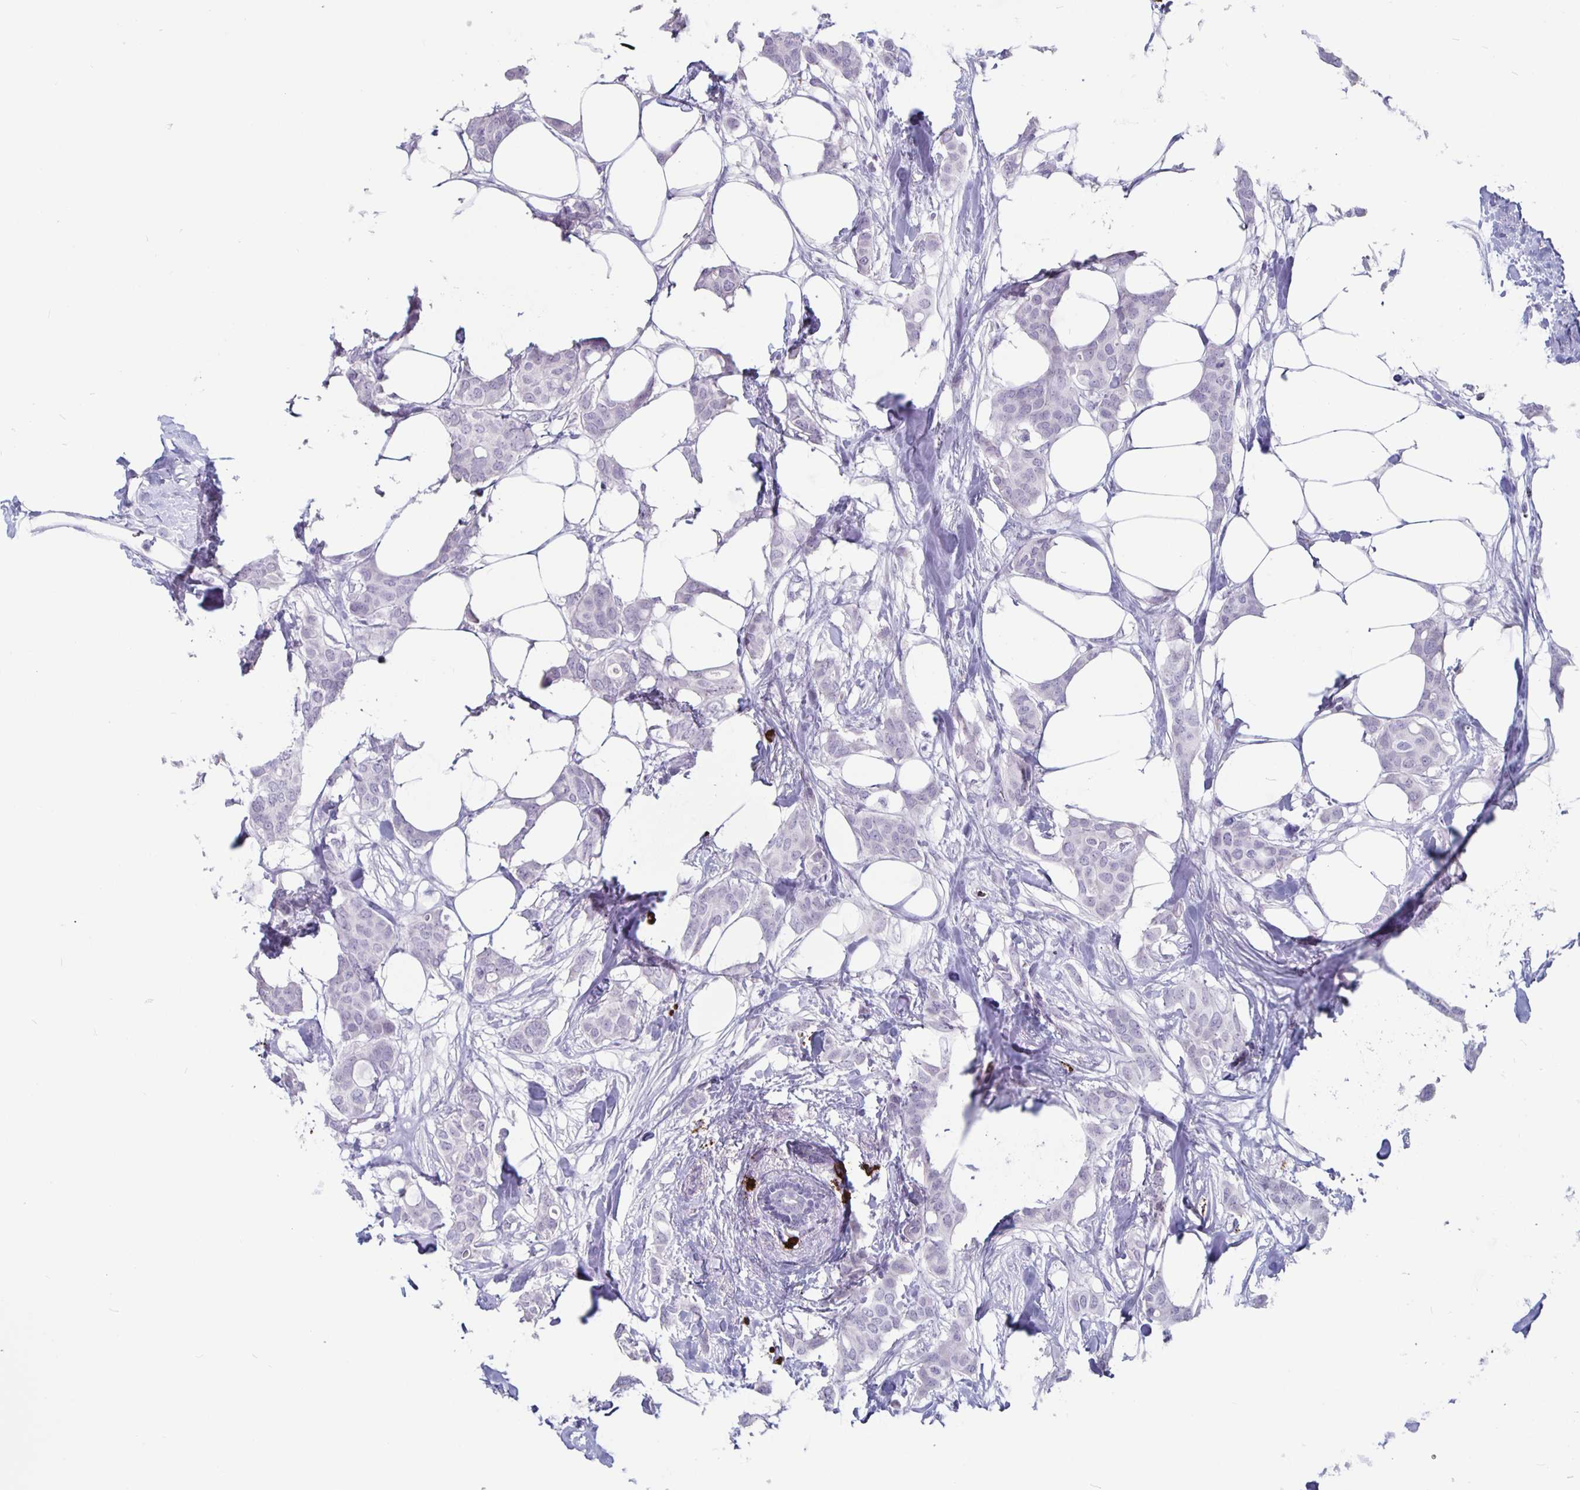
{"staining": {"intensity": "negative", "quantity": "none", "location": "none"}, "tissue": "breast cancer", "cell_type": "Tumor cells", "image_type": "cancer", "snomed": [{"axis": "morphology", "description": "Duct carcinoma"}, {"axis": "topography", "description": "Breast"}], "caption": "IHC of breast cancer (invasive ductal carcinoma) shows no staining in tumor cells.", "gene": "GZMK", "patient": {"sex": "female", "age": 62}}